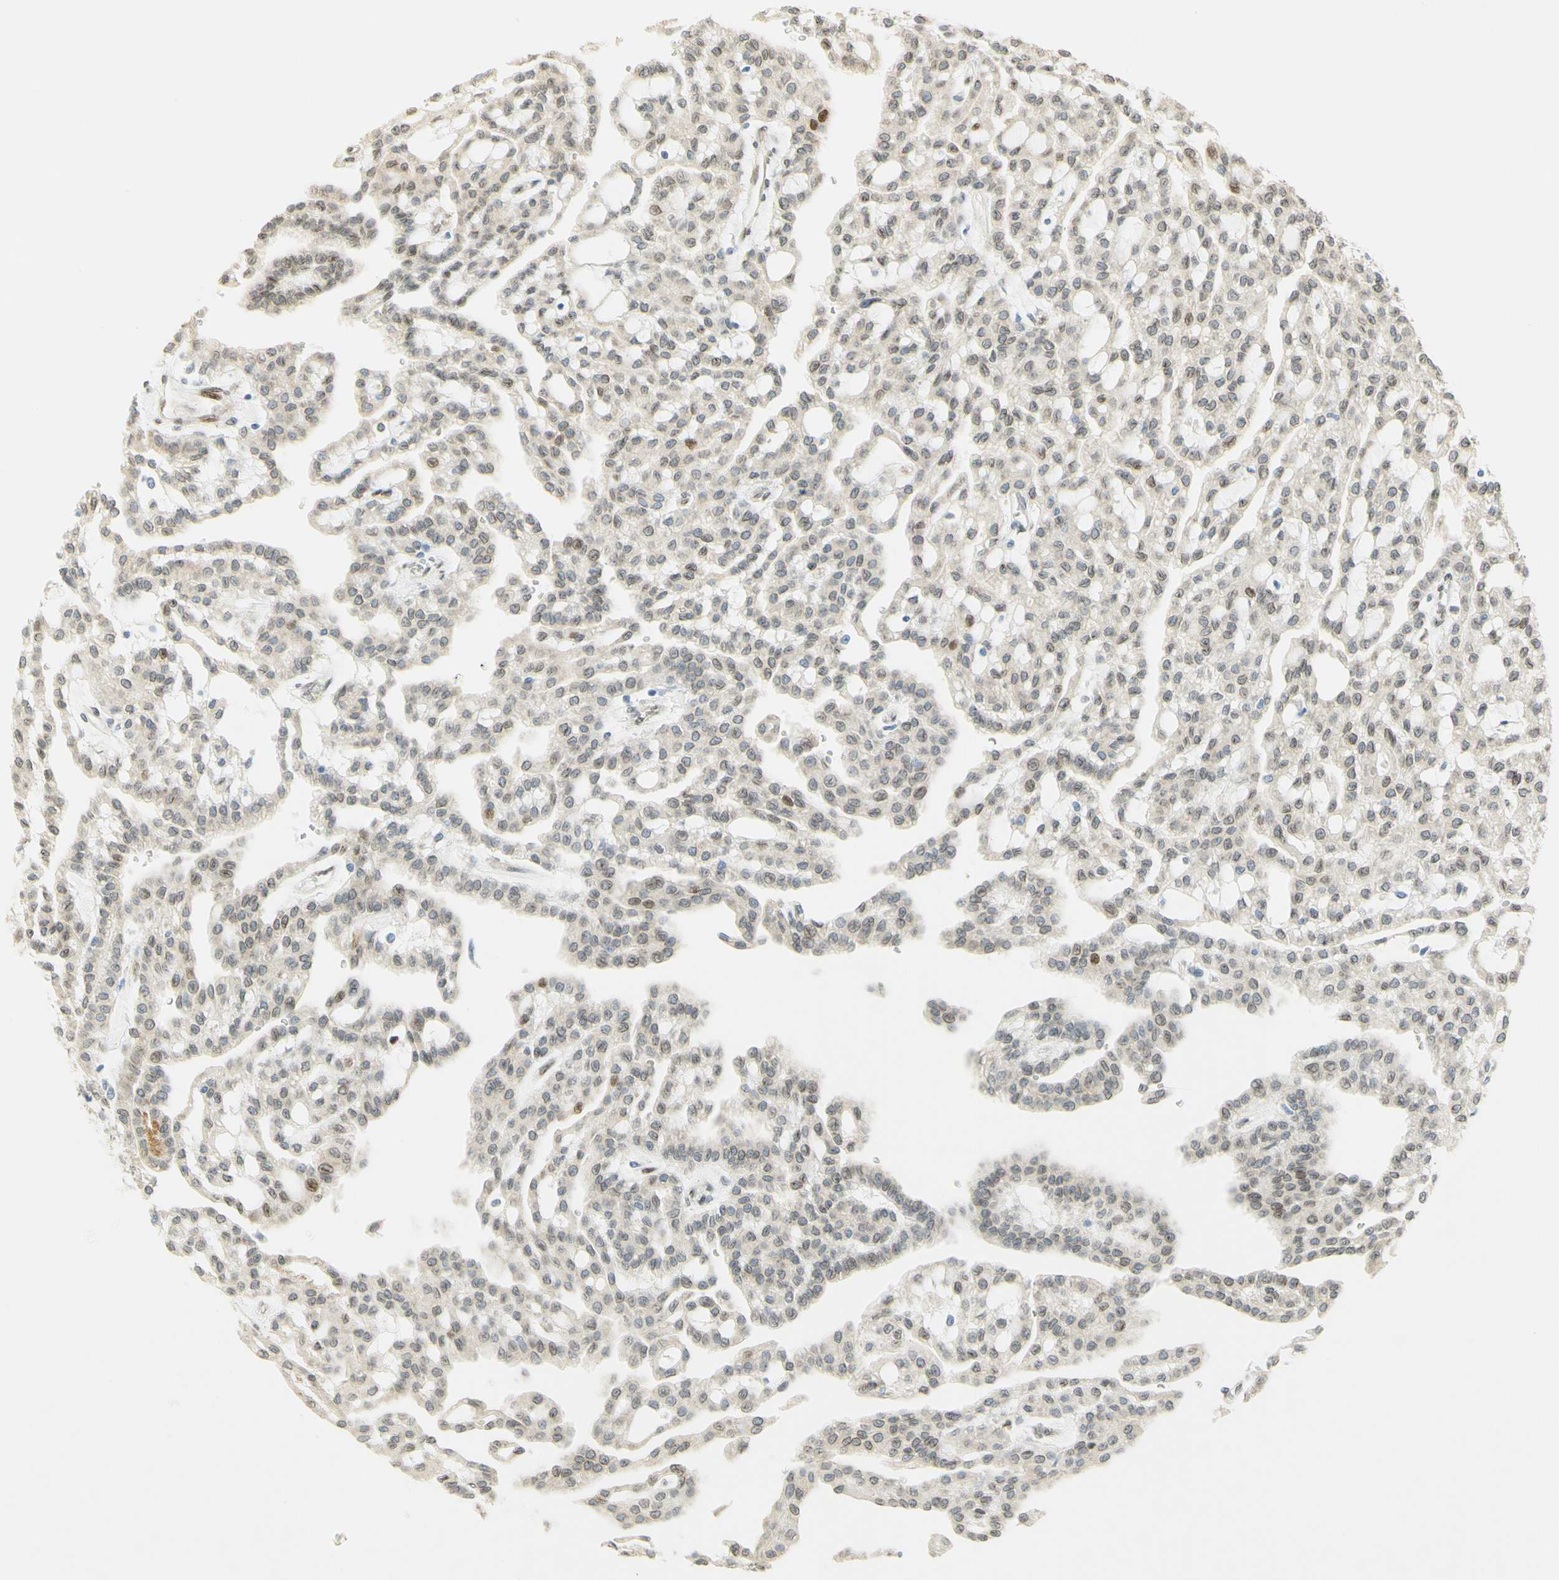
{"staining": {"intensity": "moderate", "quantity": "<25%", "location": "nuclear"}, "tissue": "renal cancer", "cell_type": "Tumor cells", "image_type": "cancer", "snomed": [{"axis": "morphology", "description": "Adenocarcinoma, NOS"}, {"axis": "topography", "description": "Kidney"}], "caption": "Renal adenocarcinoma stained for a protein (brown) displays moderate nuclear positive positivity in approximately <25% of tumor cells.", "gene": "E2F1", "patient": {"sex": "male", "age": 63}}